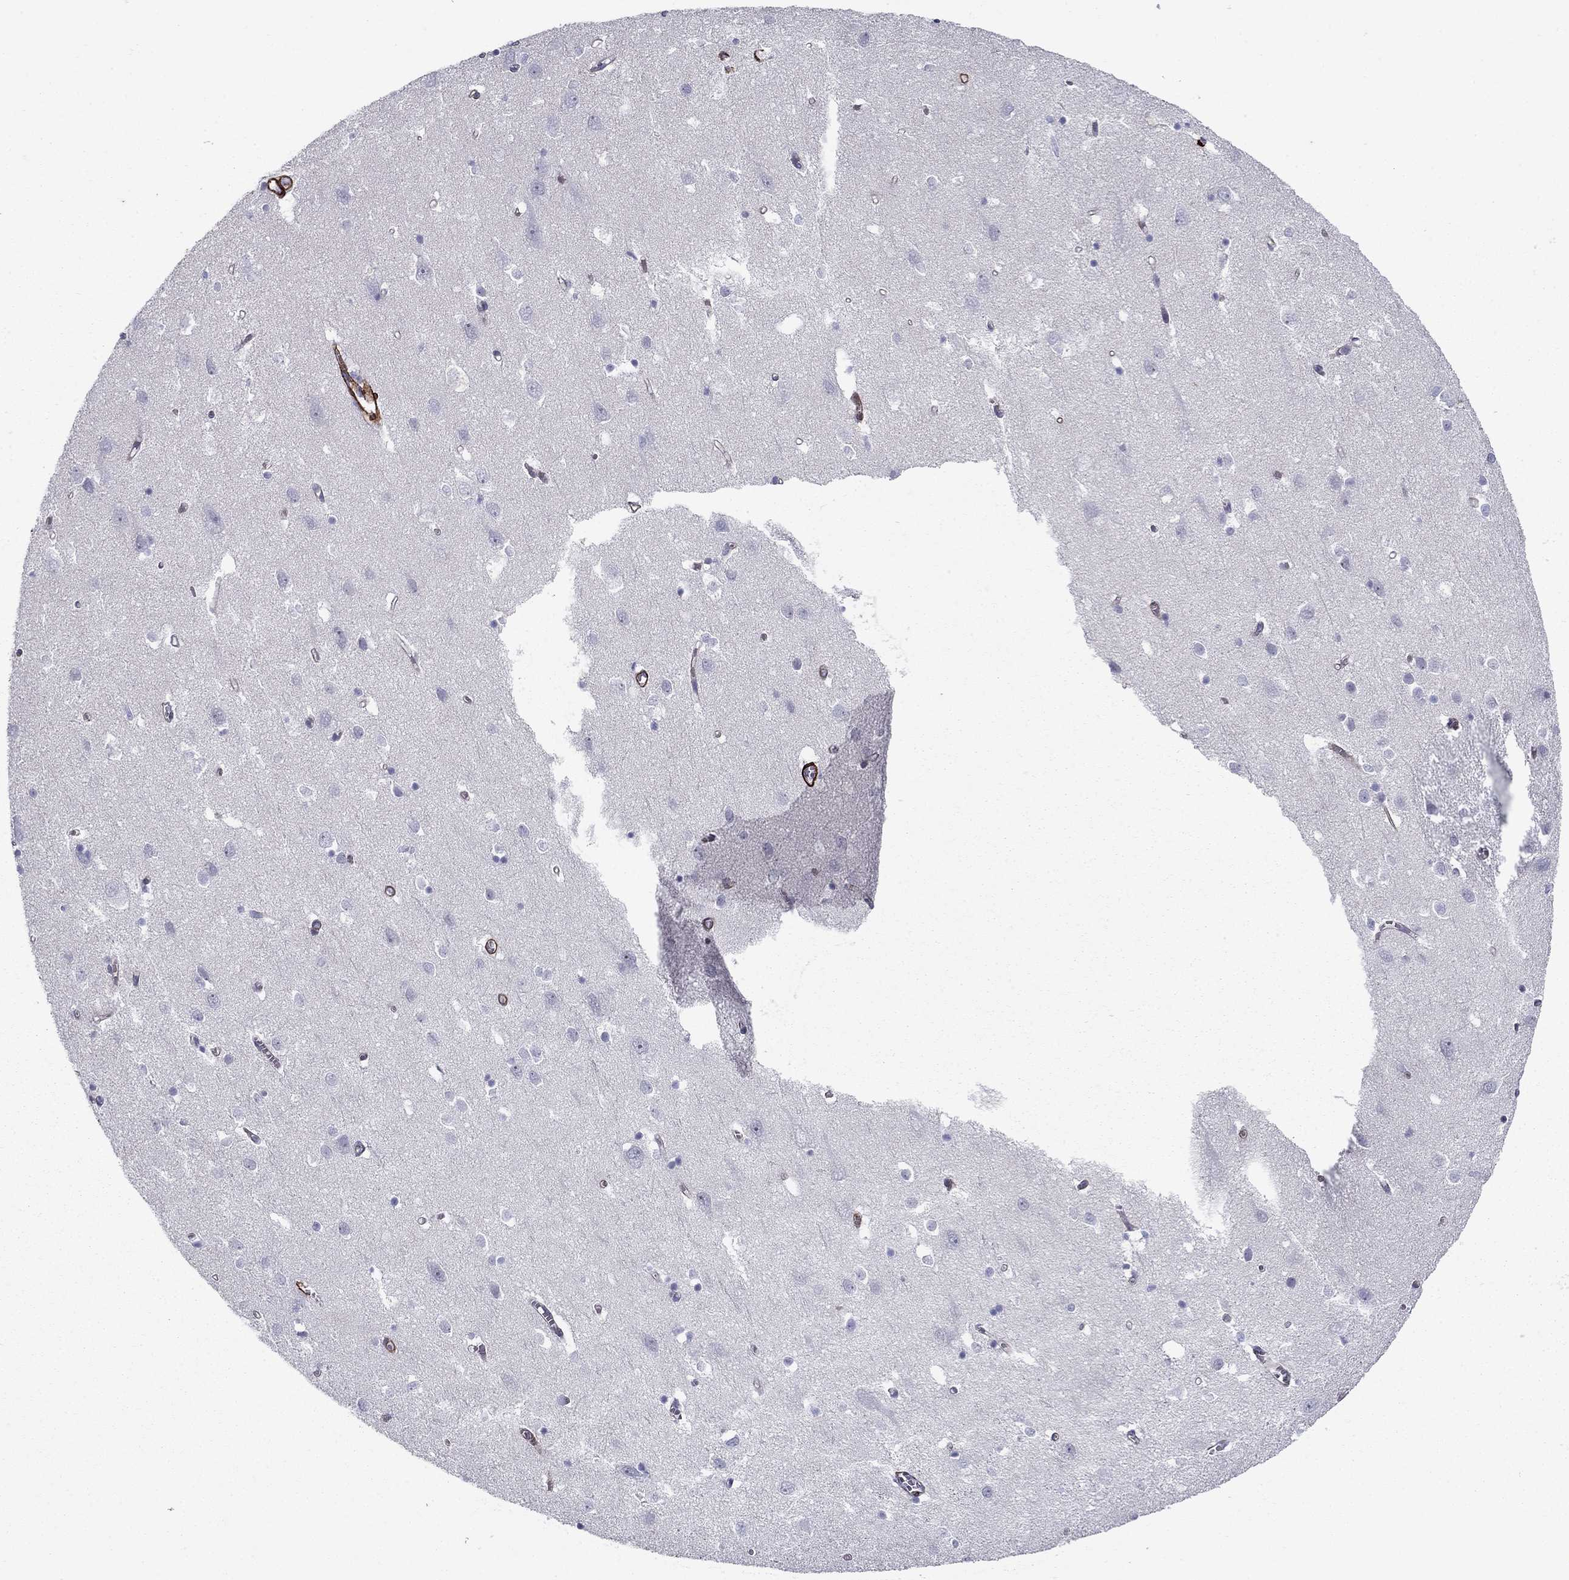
{"staining": {"intensity": "strong", "quantity": ">75%", "location": "cytoplasmic/membranous"}, "tissue": "cerebral cortex", "cell_type": "Endothelial cells", "image_type": "normal", "snomed": [{"axis": "morphology", "description": "Normal tissue, NOS"}, {"axis": "topography", "description": "Cerebral cortex"}], "caption": "IHC (DAB) staining of benign cerebral cortex shows strong cytoplasmic/membranous protein staining in about >75% of endothelial cells. IHC stains the protein in brown and the nuclei are stained blue.", "gene": "KRBA1", "patient": {"sex": "male", "age": 70}}